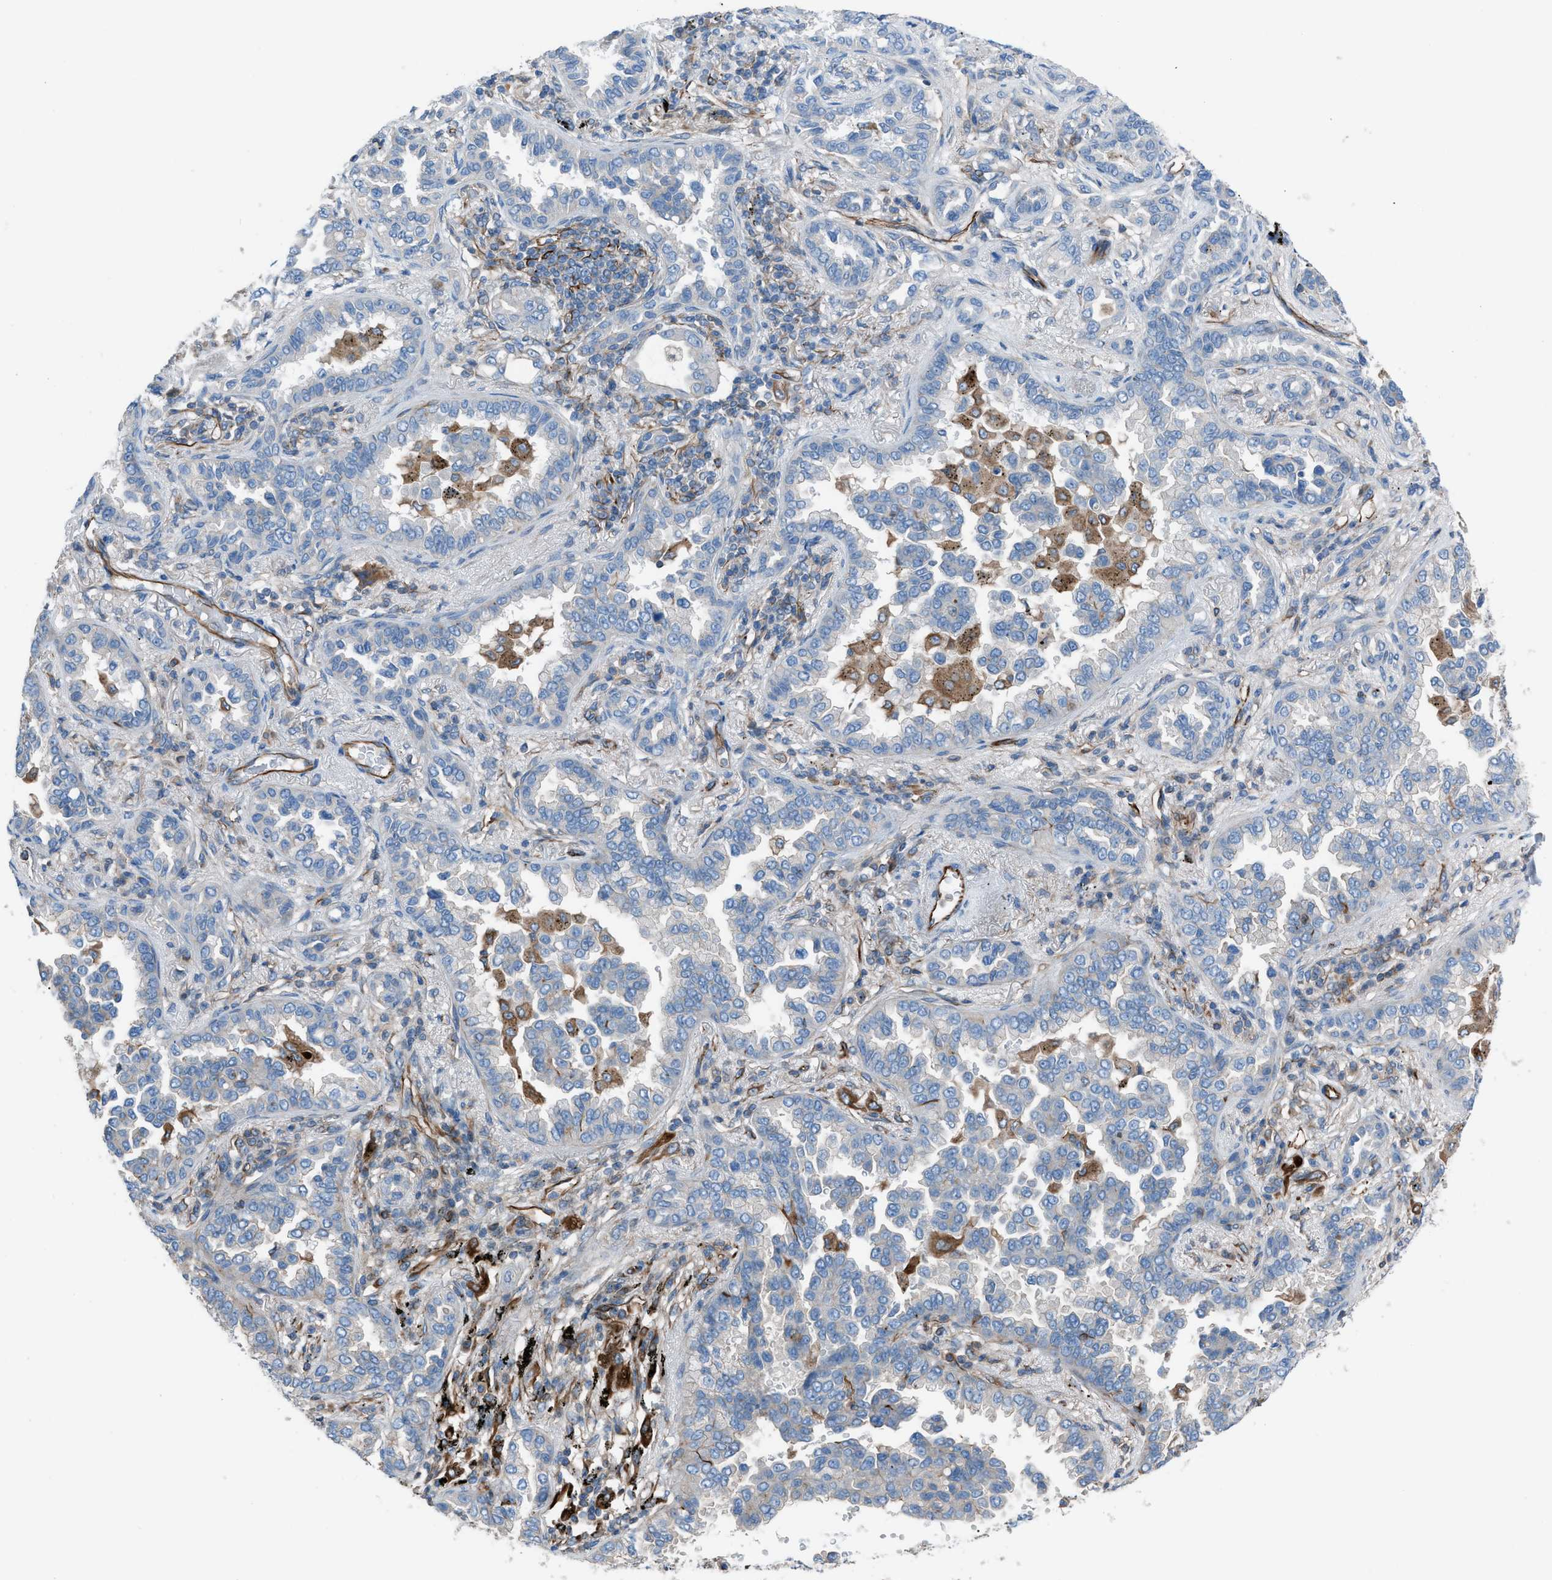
{"staining": {"intensity": "negative", "quantity": "none", "location": "none"}, "tissue": "lung cancer", "cell_type": "Tumor cells", "image_type": "cancer", "snomed": [{"axis": "morphology", "description": "Normal tissue, NOS"}, {"axis": "morphology", "description": "Adenocarcinoma, NOS"}, {"axis": "topography", "description": "Lung"}], "caption": "This photomicrograph is of lung adenocarcinoma stained with immunohistochemistry to label a protein in brown with the nuclei are counter-stained blue. There is no staining in tumor cells. (Brightfield microscopy of DAB IHC at high magnification).", "gene": "CABP7", "patient": {"sex": "male", "age": 59}}